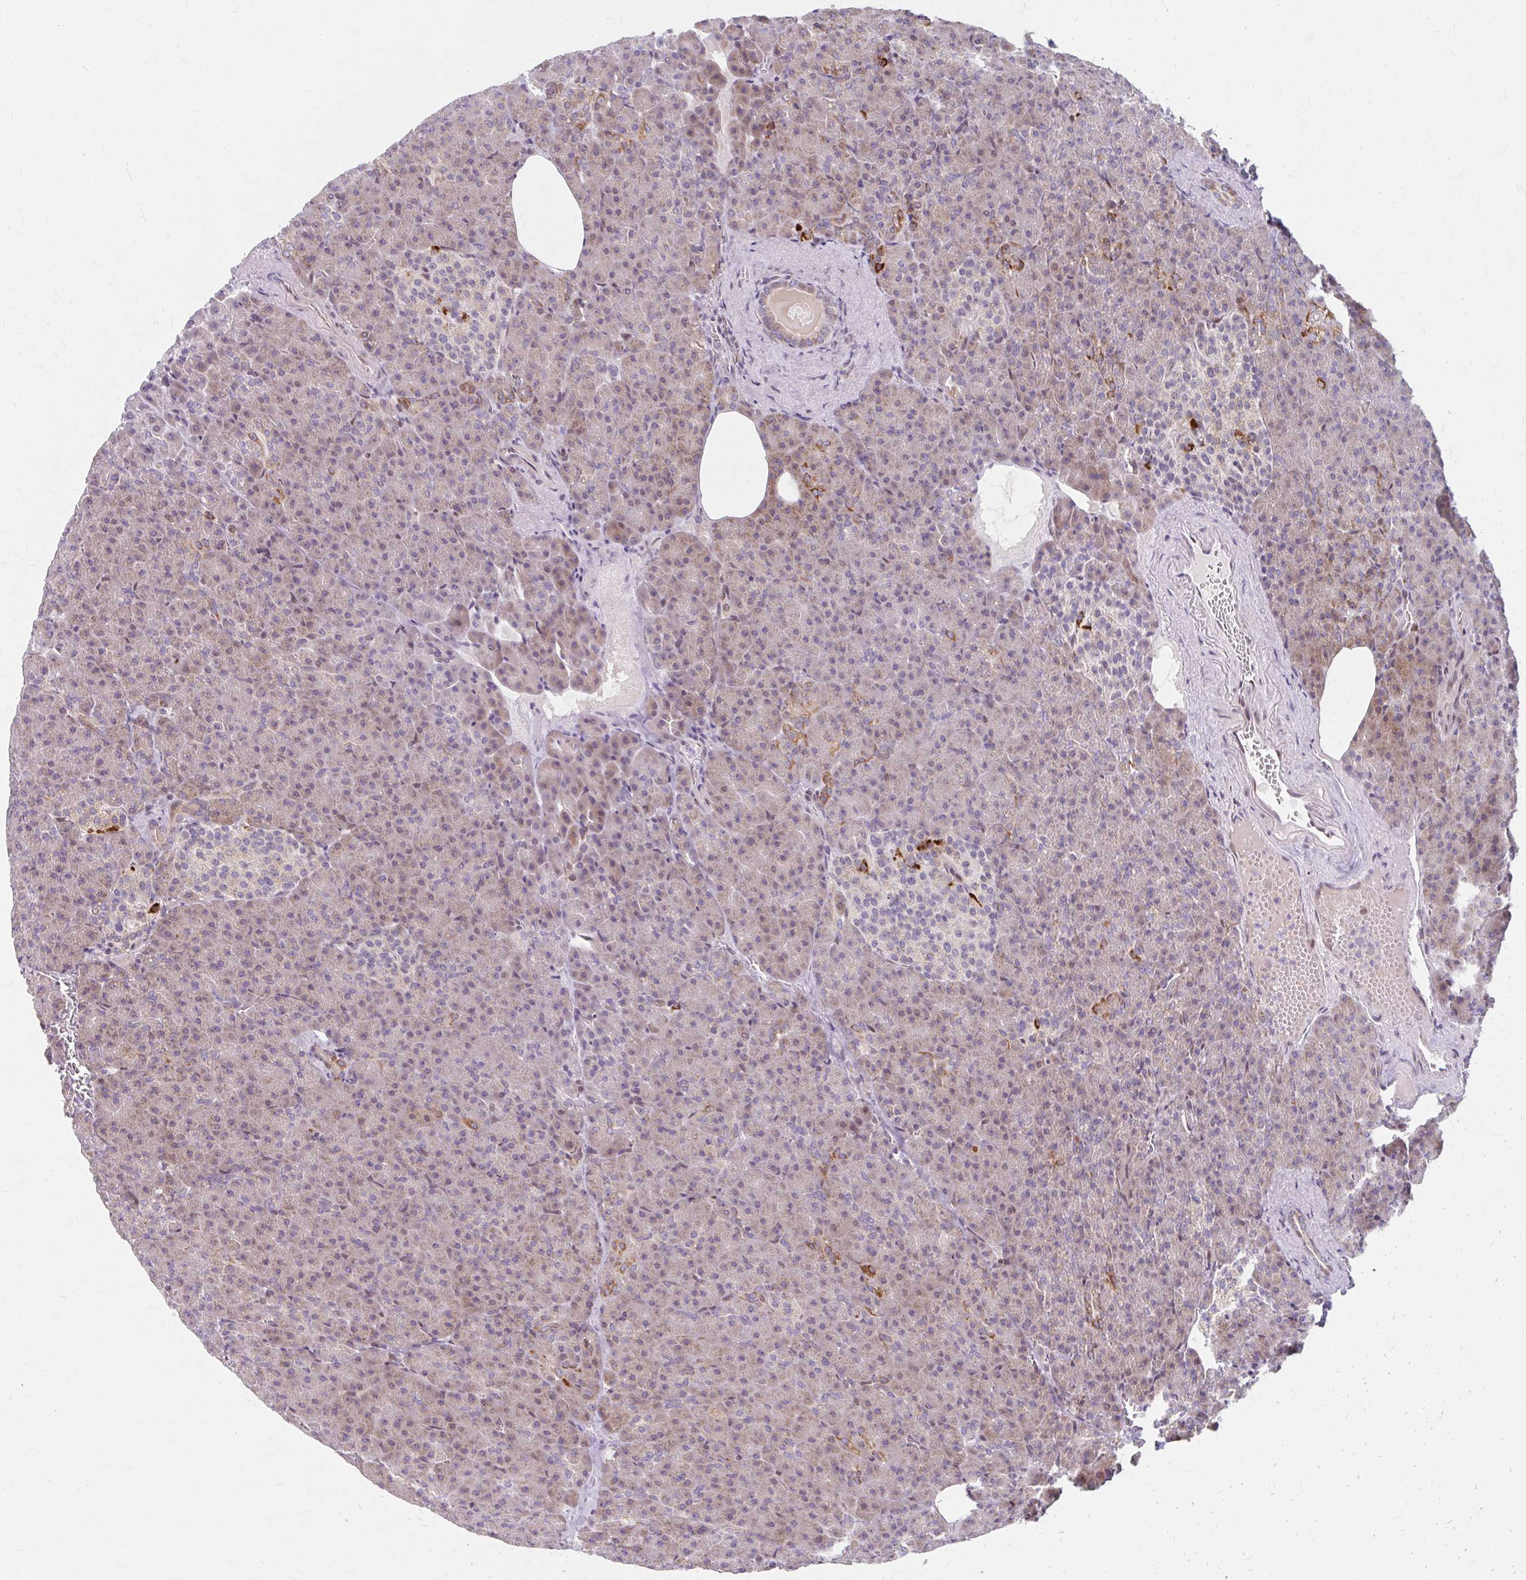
{"staining": {"intensity": "moderate", "quantity": "<25%", "location": "cytoplasmic/membranous"}, "tissue": "pancreas", "cell_type": "Exocrine glandular cells", "image_type": "normal", "snomed": [{"axis": "morphology", "description": "Normal tissue, NOS"}, {"axis": "topography", "description": "Pancreas"}], "caption": "An immunohistochemistry (IHC) photomicrograph of benign tissue is shown. Protein staining in brown highlights moderate cytoplasmic/membranous positivity in pancreas within exocrine glandular cells. (brown staining indicates protein expression, while blue staining denotes nuclei).", "gene": "BEAN1", "patient": {"sex": "female", "age": 74}}